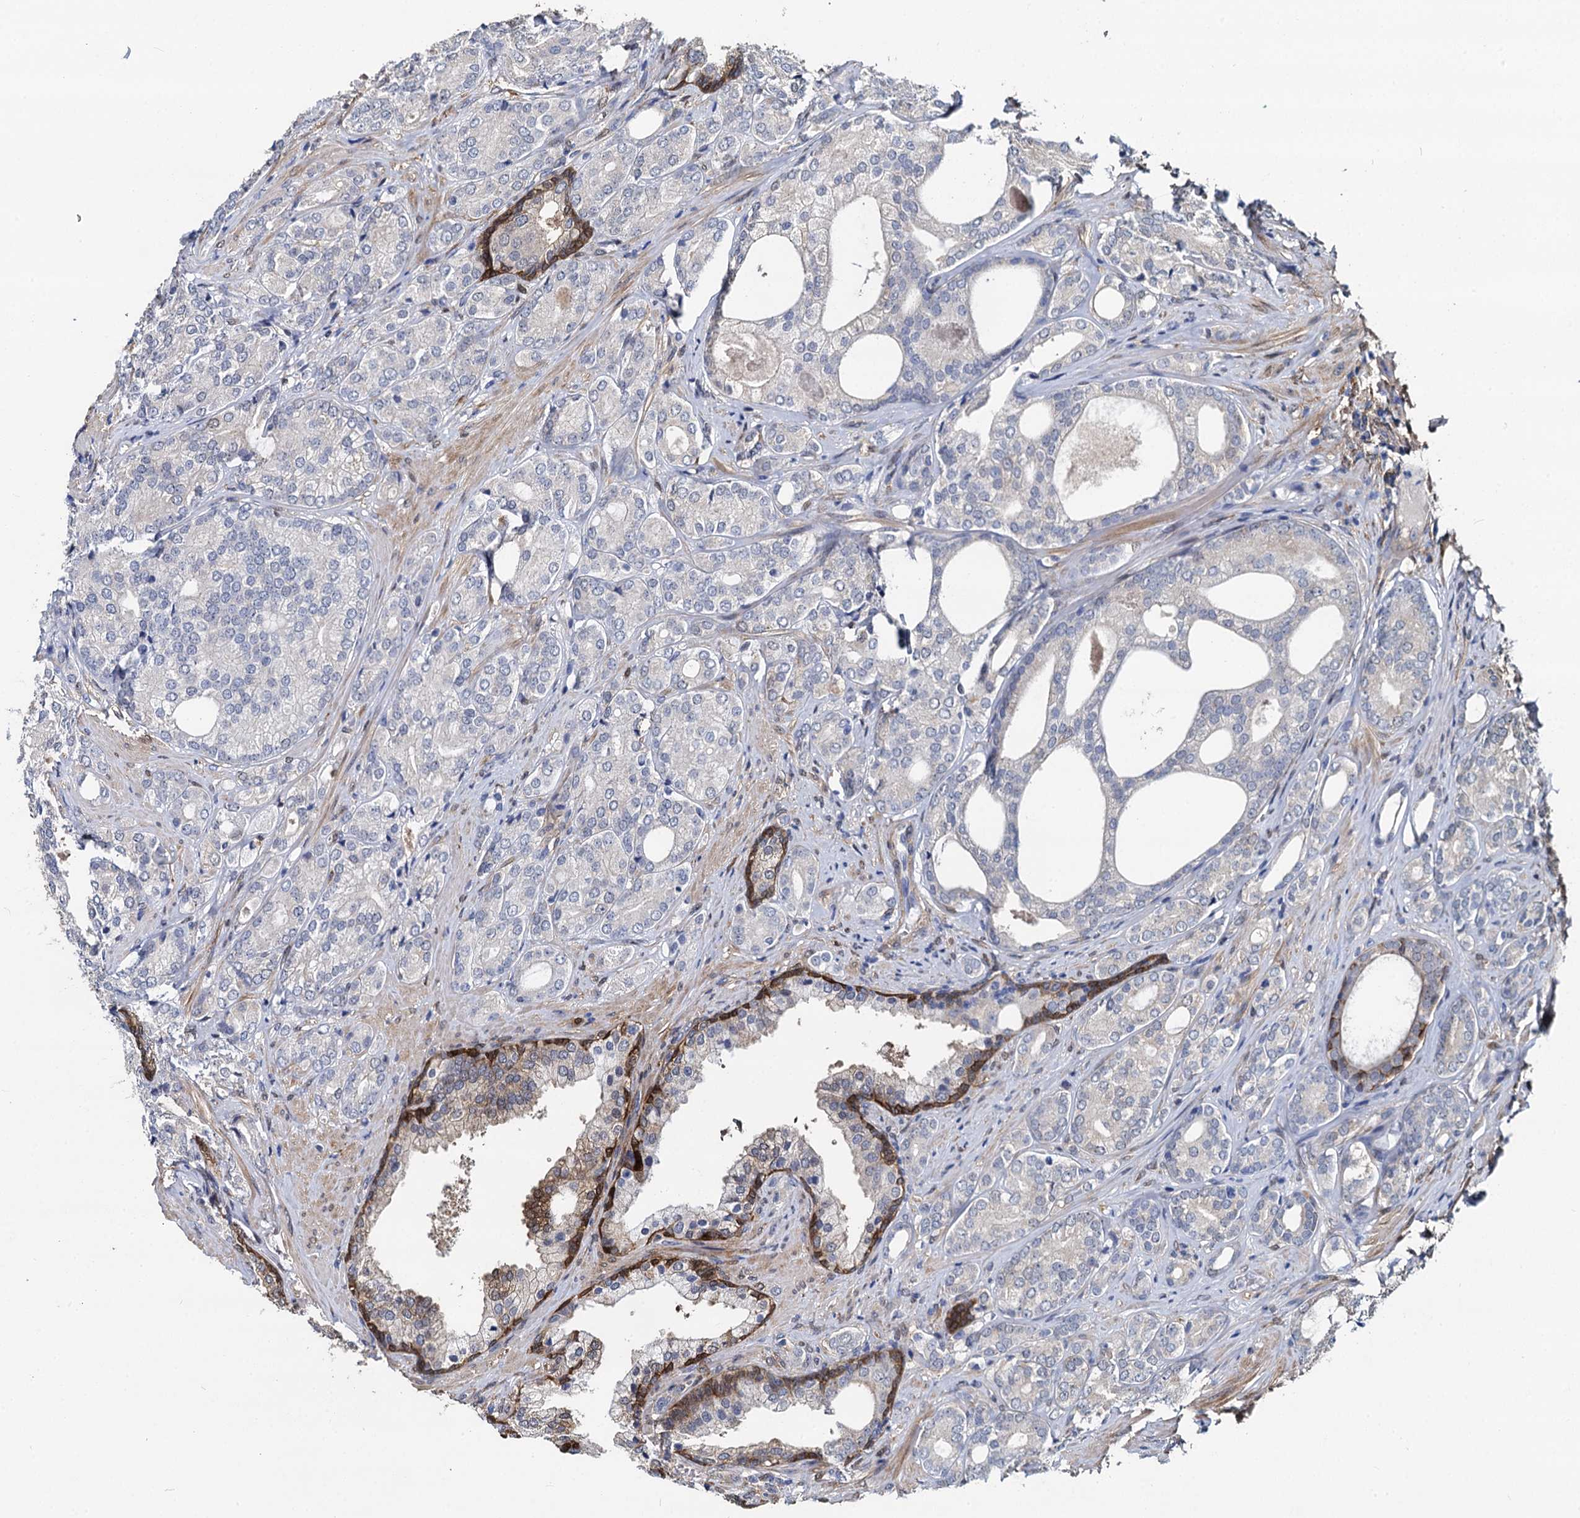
{"staining": {"intensity": "negative", "quantity": "none", "location": "none"}, "tissue": "prostate cancer", "cell_type": "Tumor cells", "image_type": "cancer", "snomed": [{"axis": "morphology", "description": "Adenocarcinoma, High grade"}, {"axis": "topography", "description": "Prostate"}], "caption": "A high-resolution photomicrograph shows immunohistochemistry (IHC) staining of prostate cancer, which displays no significant expression in tumor cells.", "gene": "GSTM3", "patient": {"sex": "male", "age": 60}}